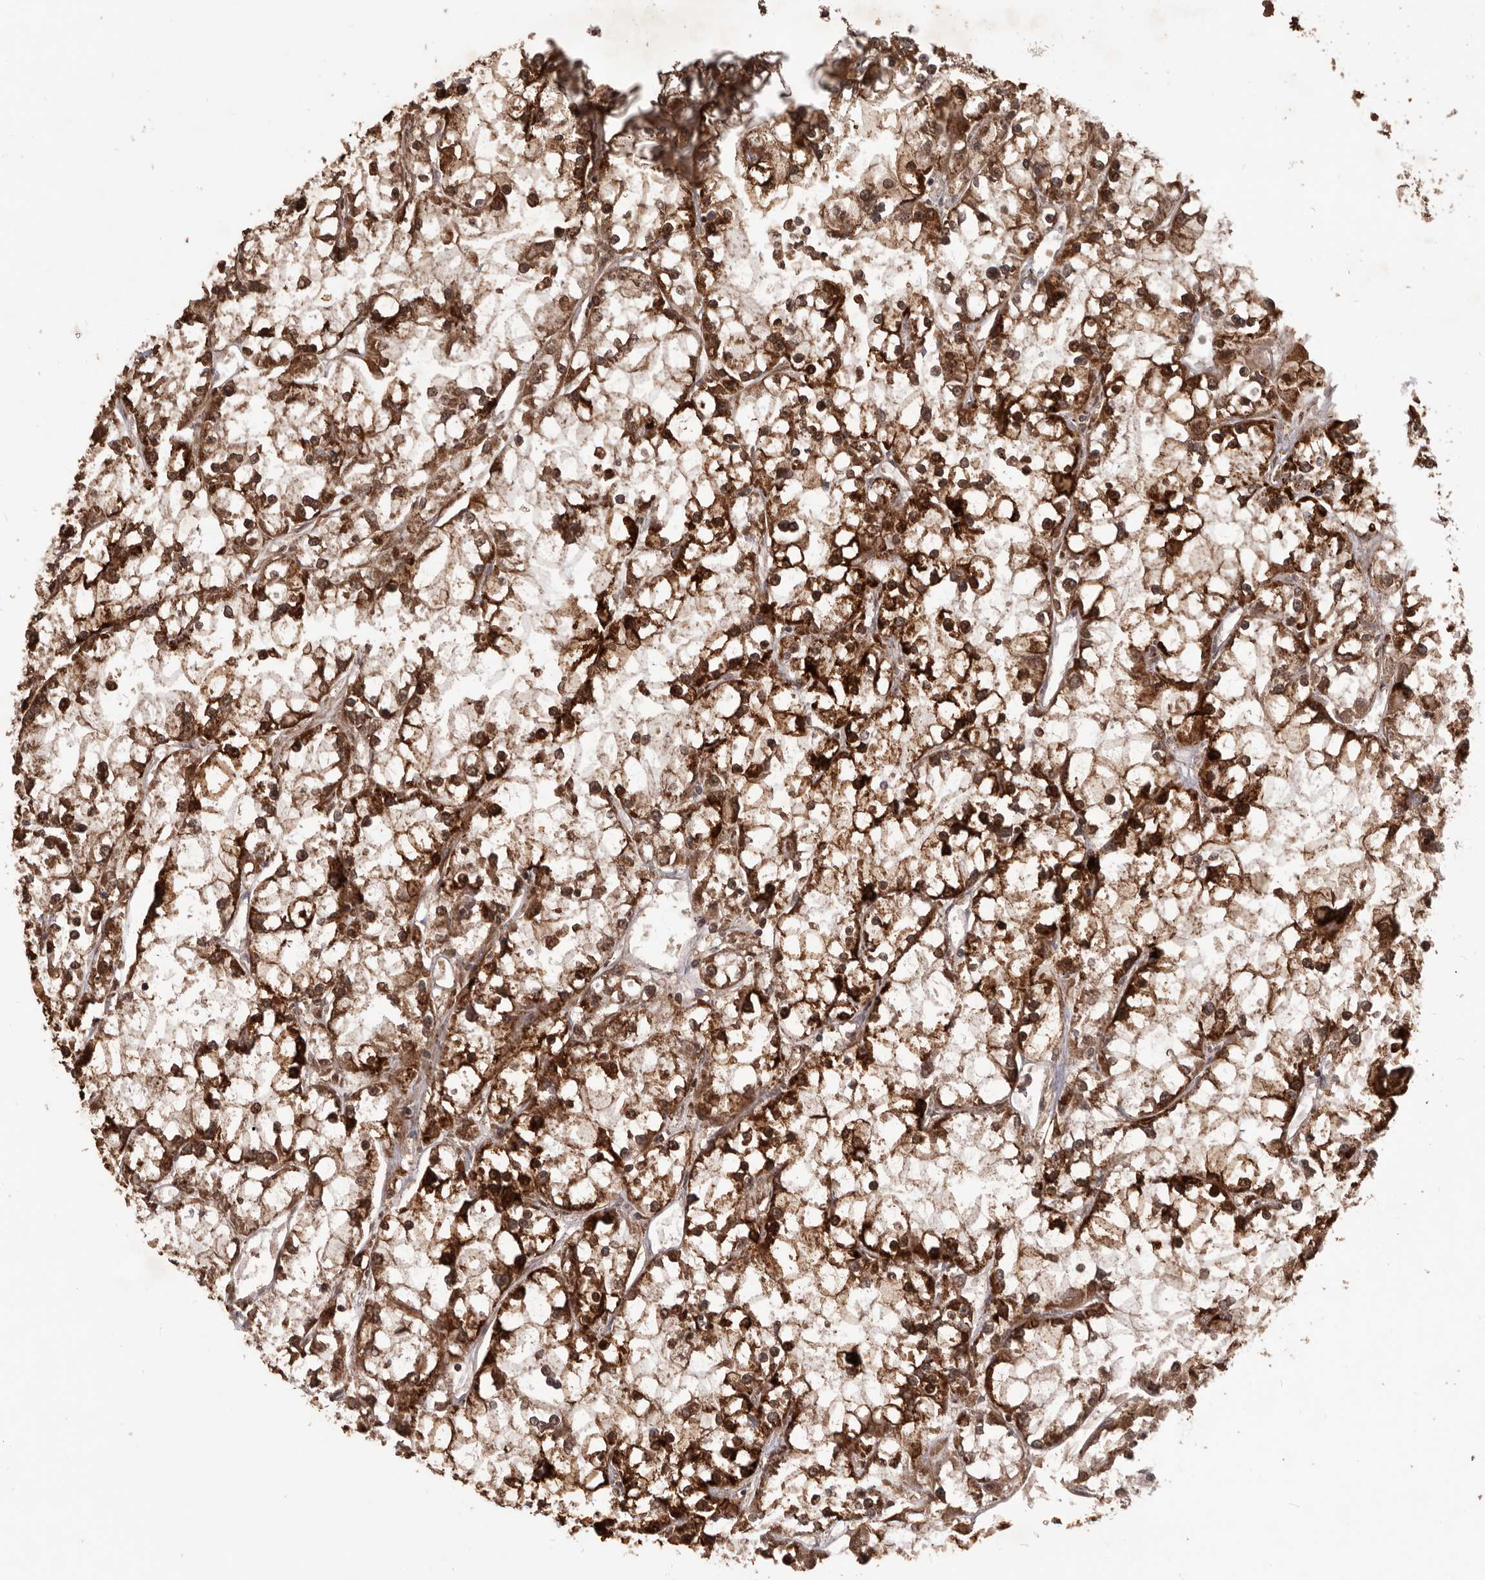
{"staining": {"intensity": "strong", "quantity": ">75%", "location": "cytoplasmic/membranous,nuclear"}, "tissue": "renal cancer", "cell_type": "Tumor cells", "image_type": "cancer", "snomed": [{"axis": "morphology", "description": "Adenocarcinoma, NOS"}, {"axis": "topography", "description": "Kidney"}], "caption": "A histopathology image showing strong cytoplasmic/membranous and nuclear expression in about >75% of tumor cells in renal cancer, as visualized by brown immunohistochemical staining.", "gene": "GLIPR2", "patient": {"sex": "female", "age": 52}}